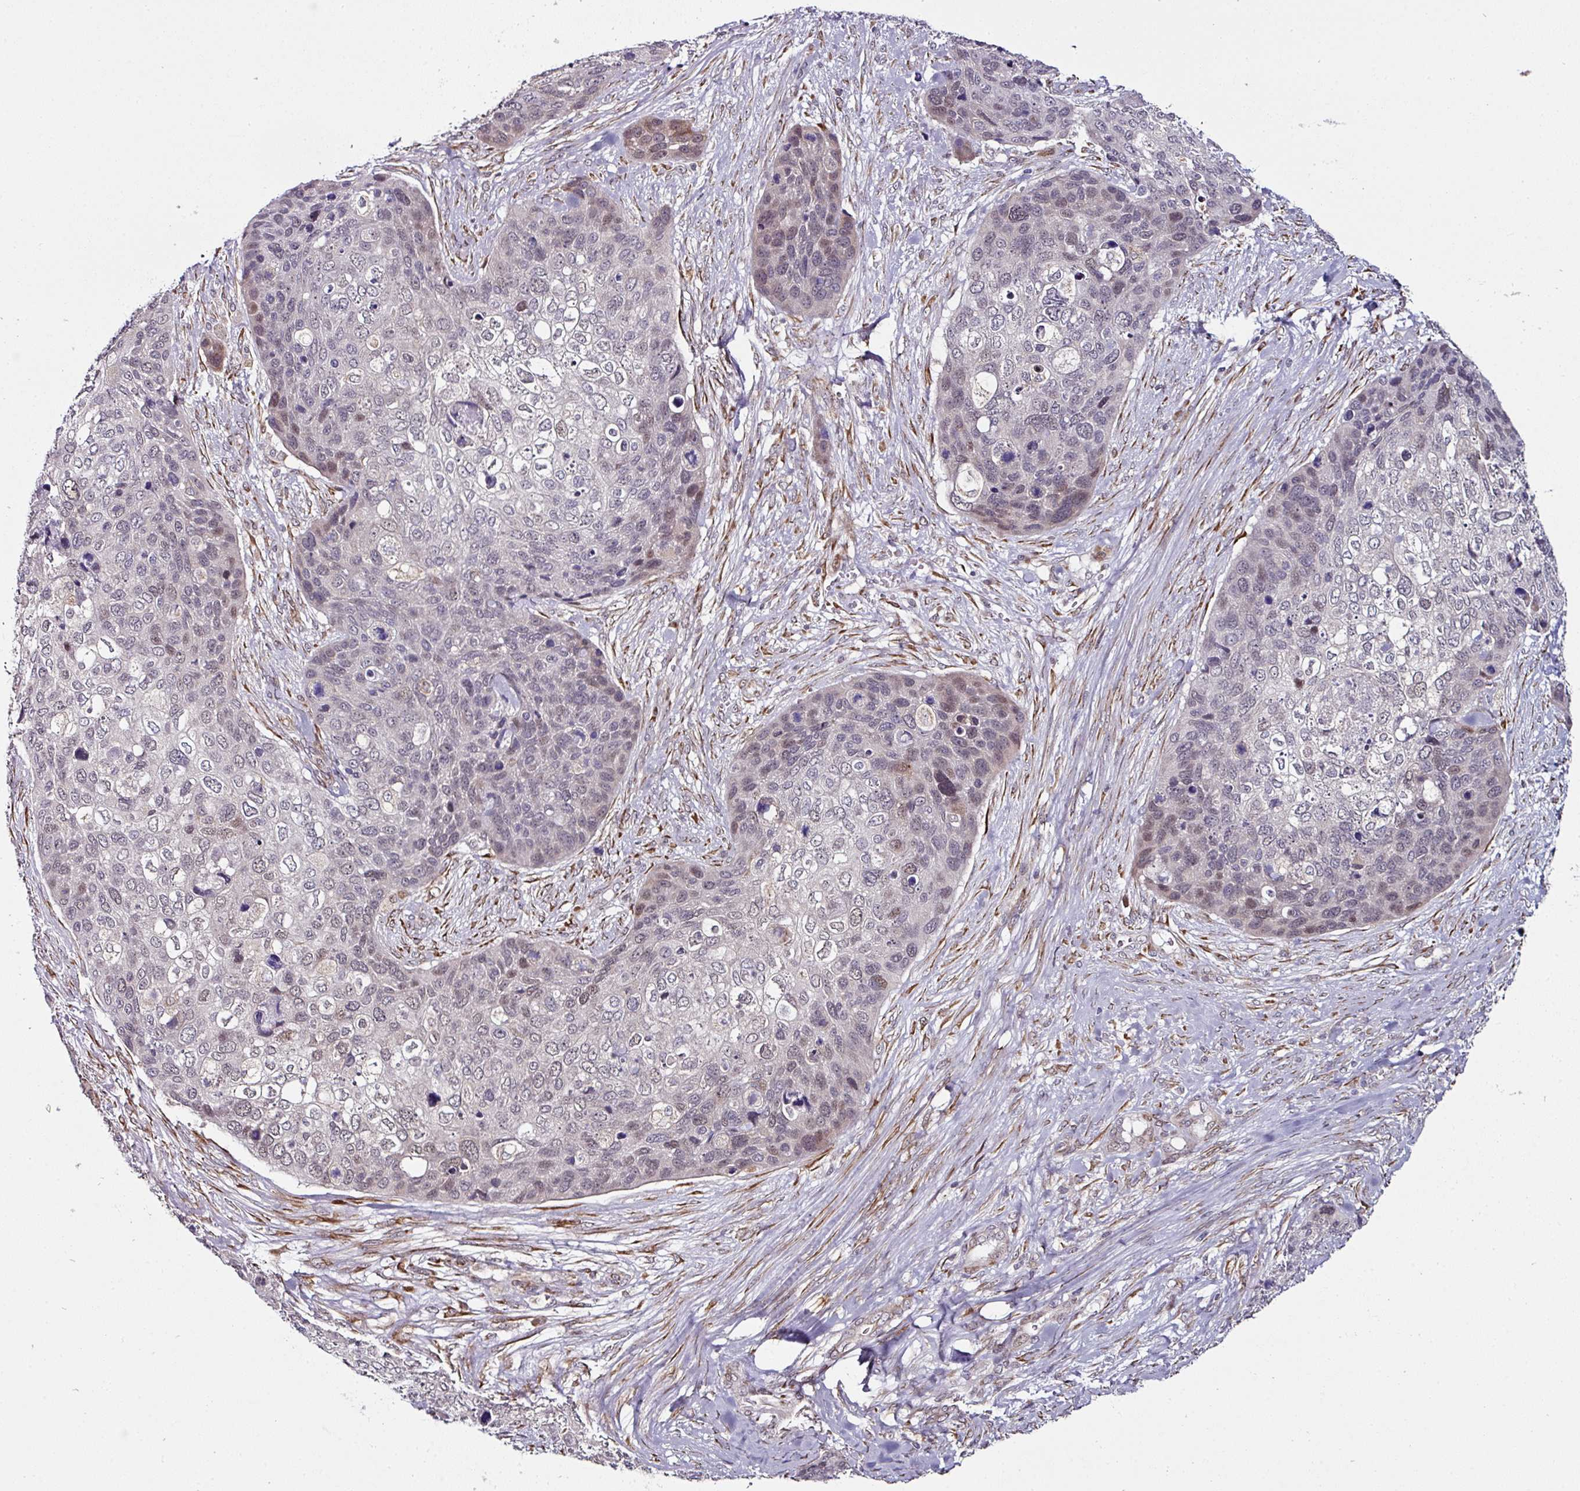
{"staining": {"intensity": "weak", "quantity": "<25%", "location": "nuclear"}, "tissue": "skin cancer", "cell_type": "Tumor cells", "image_type": "cancer", "snomed": [{"axis": "morphology", "description": "Basal cell carcinoma"}, {"axis": "topography", "description": "Skin"}], "caption": "Photomicrograph shows no protein positivity in tumor cells of skin cancer (basal cell carcinoma) tissue.", "gene": "APOLD1", "patient": {"sex": "female", "age": 74}}